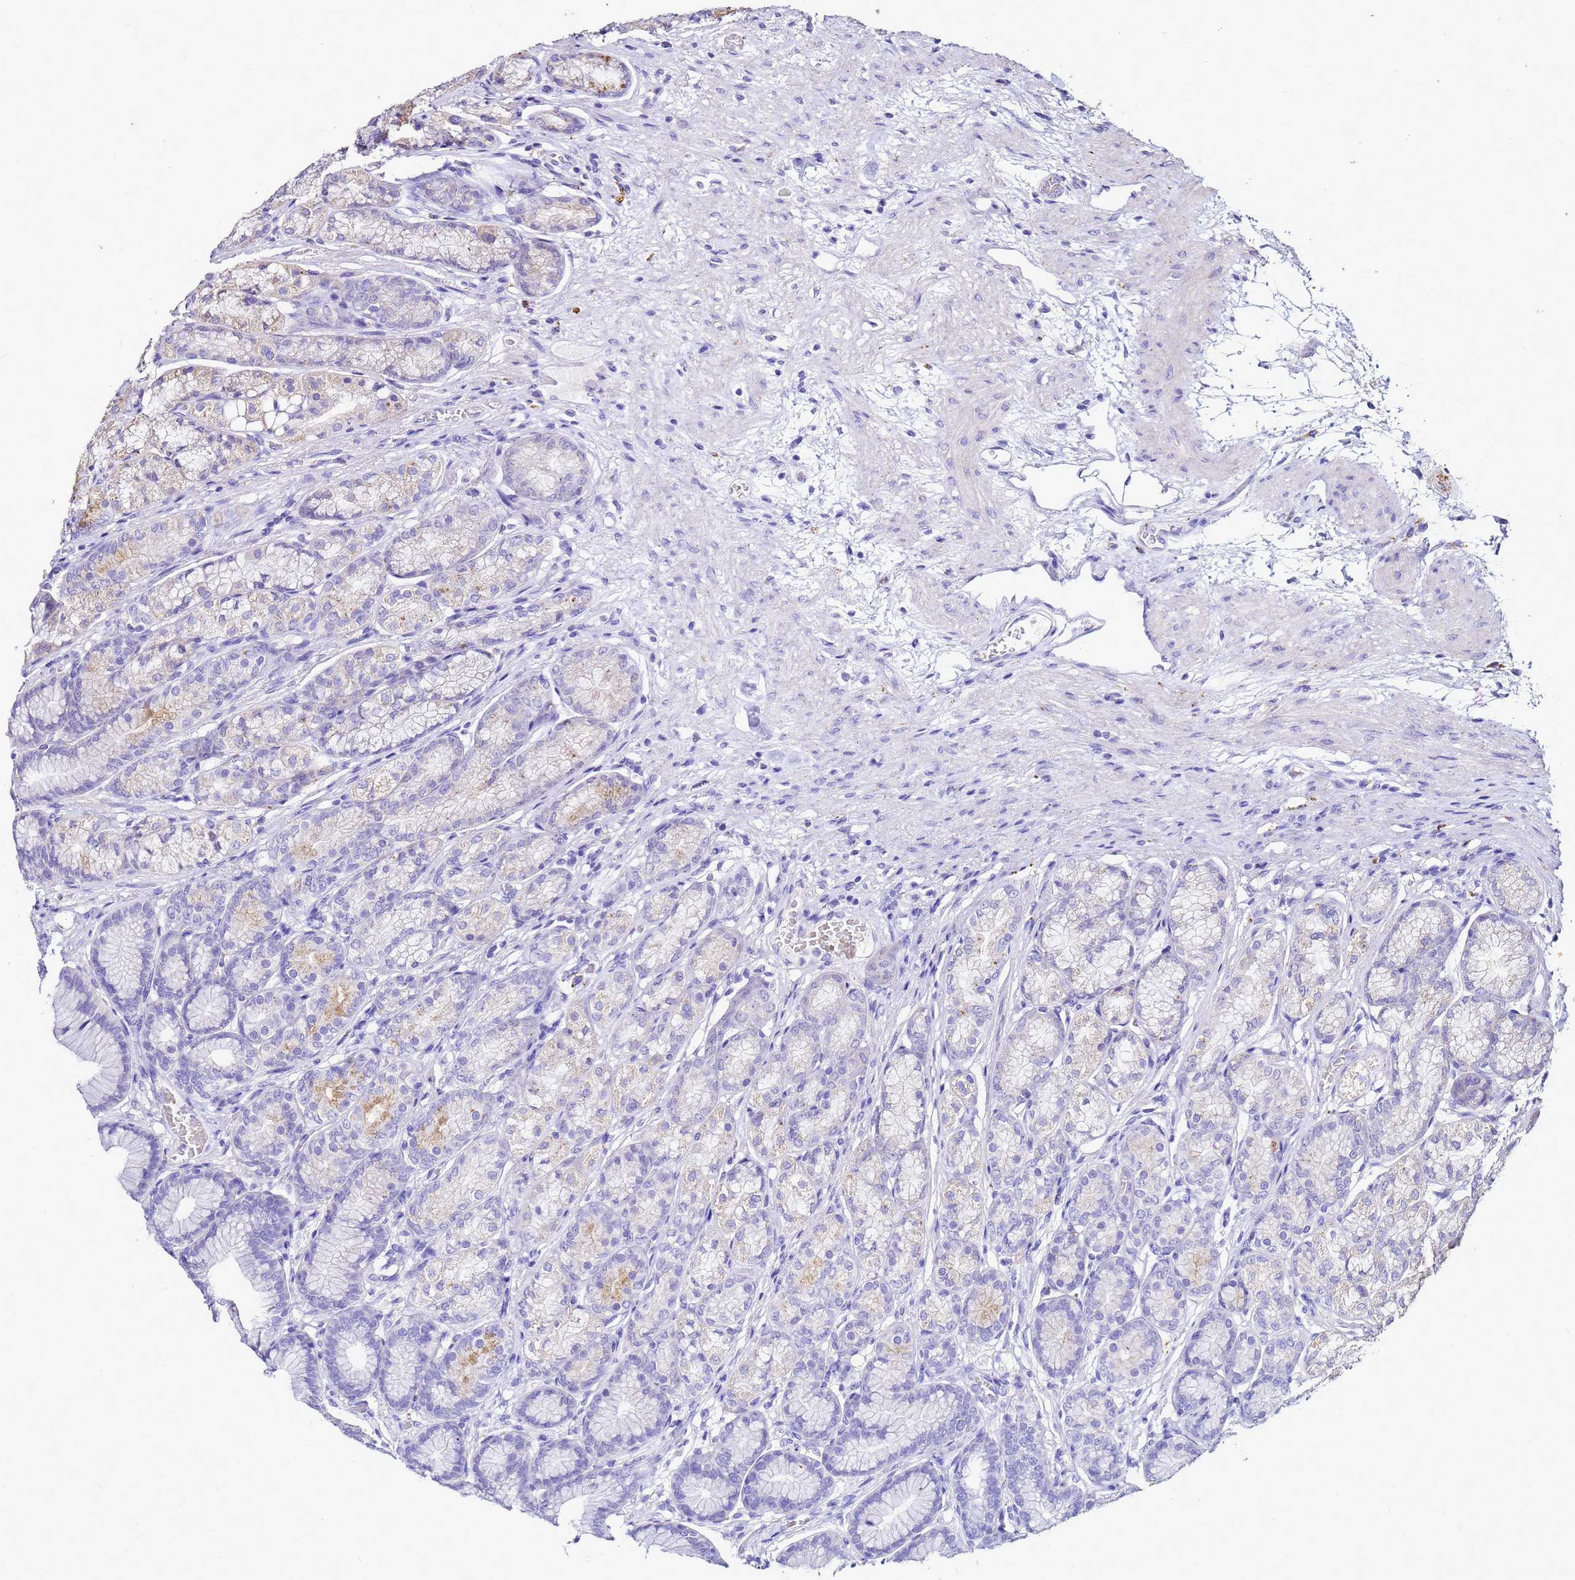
{"staining": {"intensity": "negative", "quantity": "none", "location": "none"}, "tissue": "stomach", "cell_type": "Glandular cells", "image_type": "normal", "snomed": [{"axis": "morphology", "description": "Normal tissue, NOS"}, {"axis": "morphology", "description": "Adenocarcinoma, NOS"}, {"axis": "morphology", "description": "Adenocarcinoma, High grade"}, {"axis": "topography", "description": "Stomach, upper"}, {"axis": "topography", "description": "Stomach"}], "caption": "DAB (3,3'-diaminobenzidine) immunohistochemical staining of unremarkable stomach reveals no significant positivity in glandular cells.", "gene": "S100A2", "patient": {"sex": "female", "age": 65}}